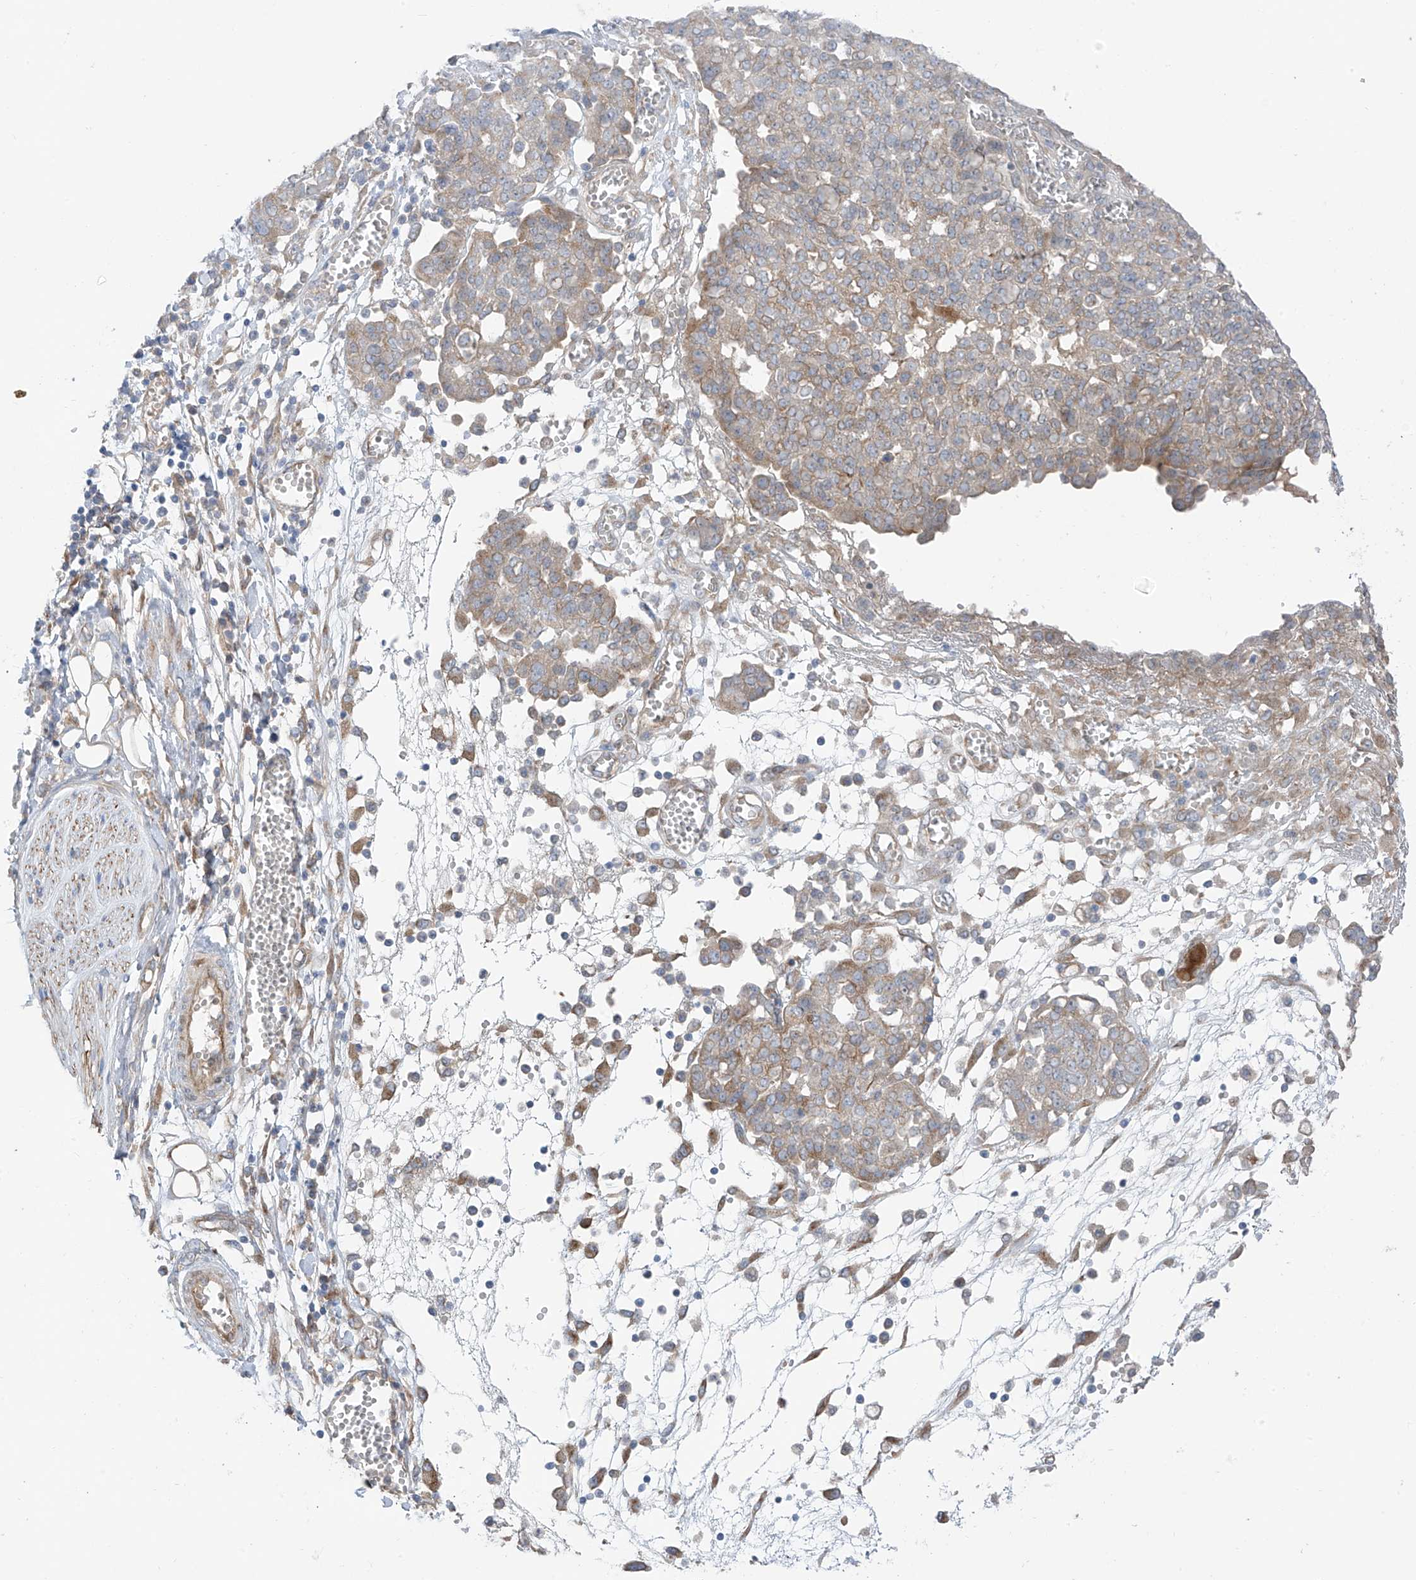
{"staining": {"intensity": "moderate", "quantity": "25%-75%", "location": "cytoplasmic/membranous"}, "tissue": "ovarian cancer", "cell_type": "Tumor cells", "image_type": "cancer", "snomed": [{"axis": "morphology", "description": "Cystadenocarcinoma, serous, NOS"}, {"axis": "topography", "description": "Soft tissue"}, {"axis": "topography", "description": "Ovary"}], "caption": "Immunohistochemistry (DAB (3,3'-diaminobenzidine)) staining of human serous cystadenocarcinoma (ovarian) shows moderate cytoplasmic/membranous protein staining in about 25%-75% of tumor cells.", "gene": "NALCN", "patient": {"sex": "female", "age": 57}}